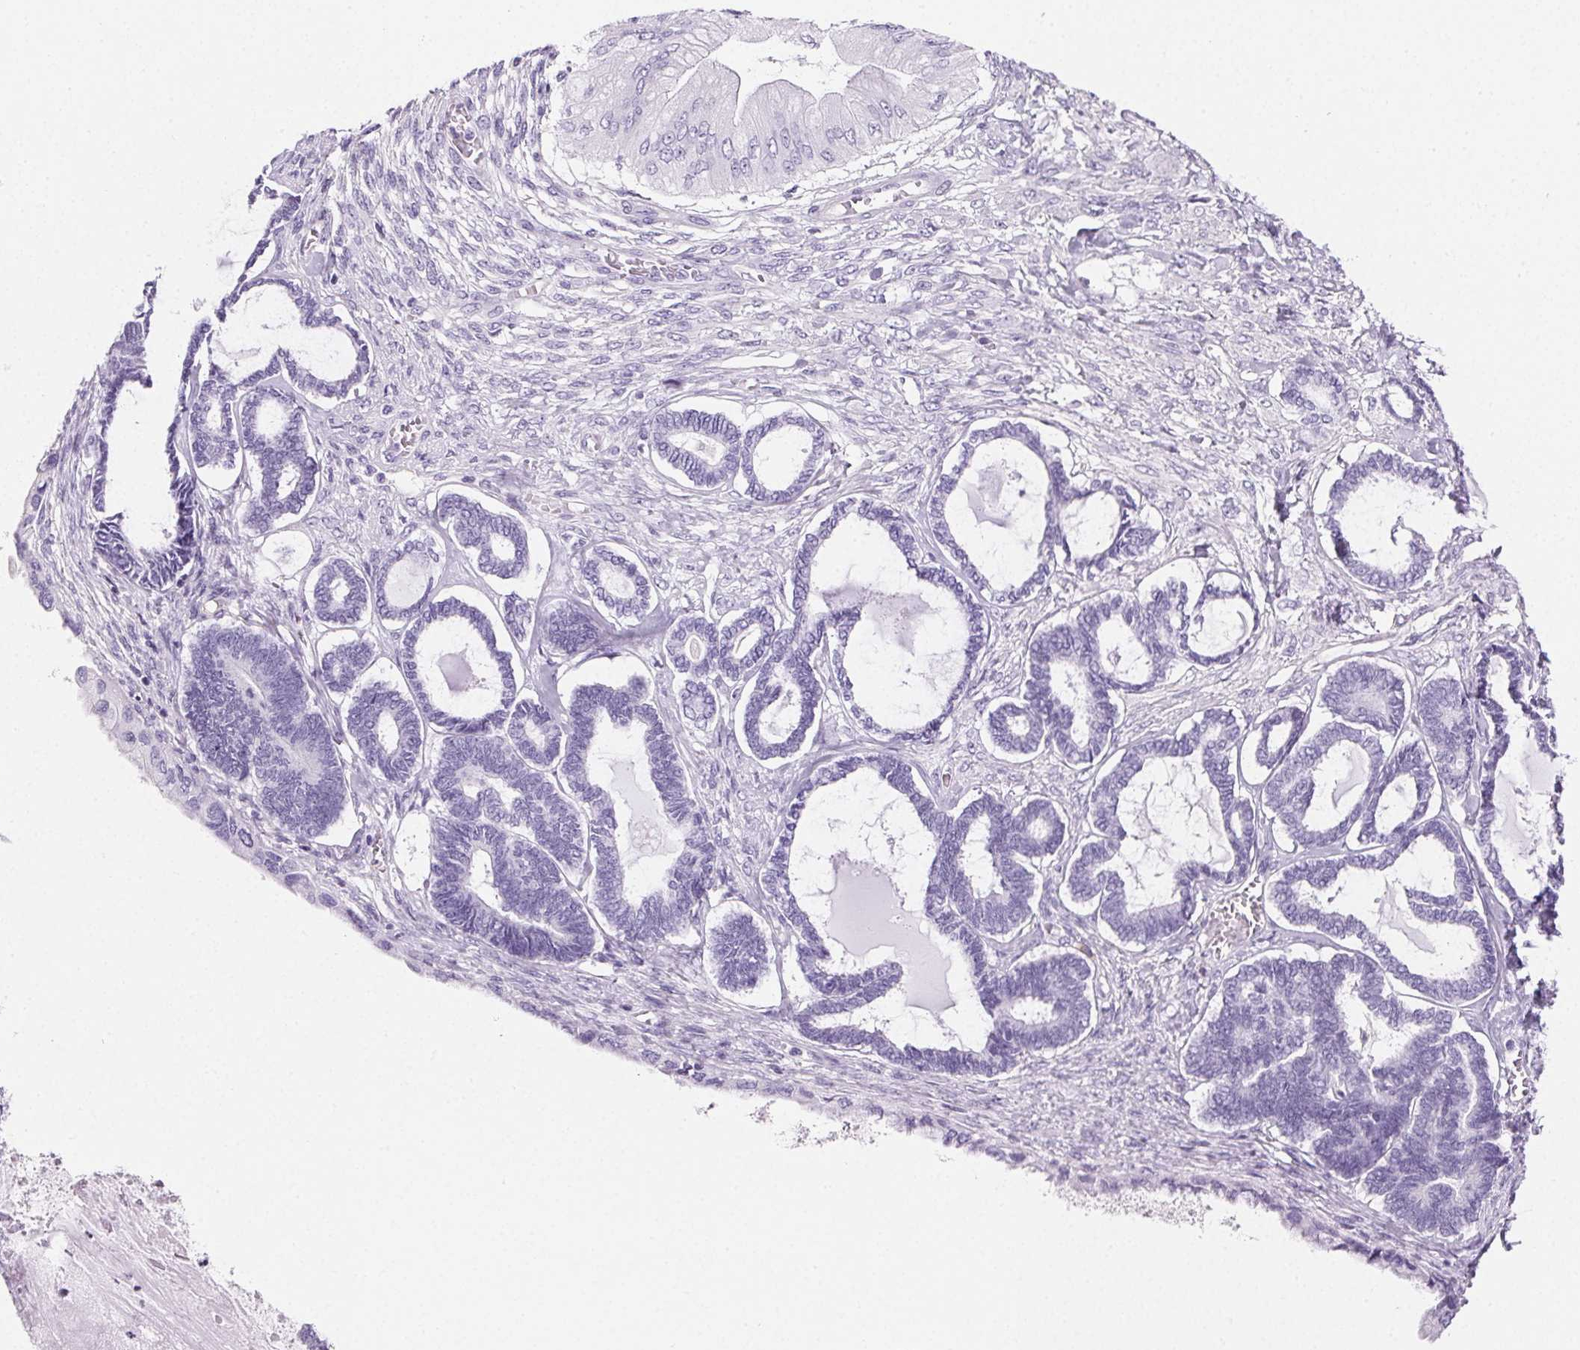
{"staining": {"intensity": "negative", "quantity": "none", "location": "none"}, "tissue": "ovarian cancer", "cell_type": "Tumor cells", "image_type": "cancer", "snomed": [{"axis": "morphology", "description": "Carcinoma, endometroid"}, {"axis": "topography", "description": "Ovary"}], "caption": "DAB (3,3'-diaminobenzidine) immunohistochemical staining of ovarian cancer shows no significant positivity in tumor cells.", "gene": "PRSS3", "patient": {"sex": "female", "age": 70}}